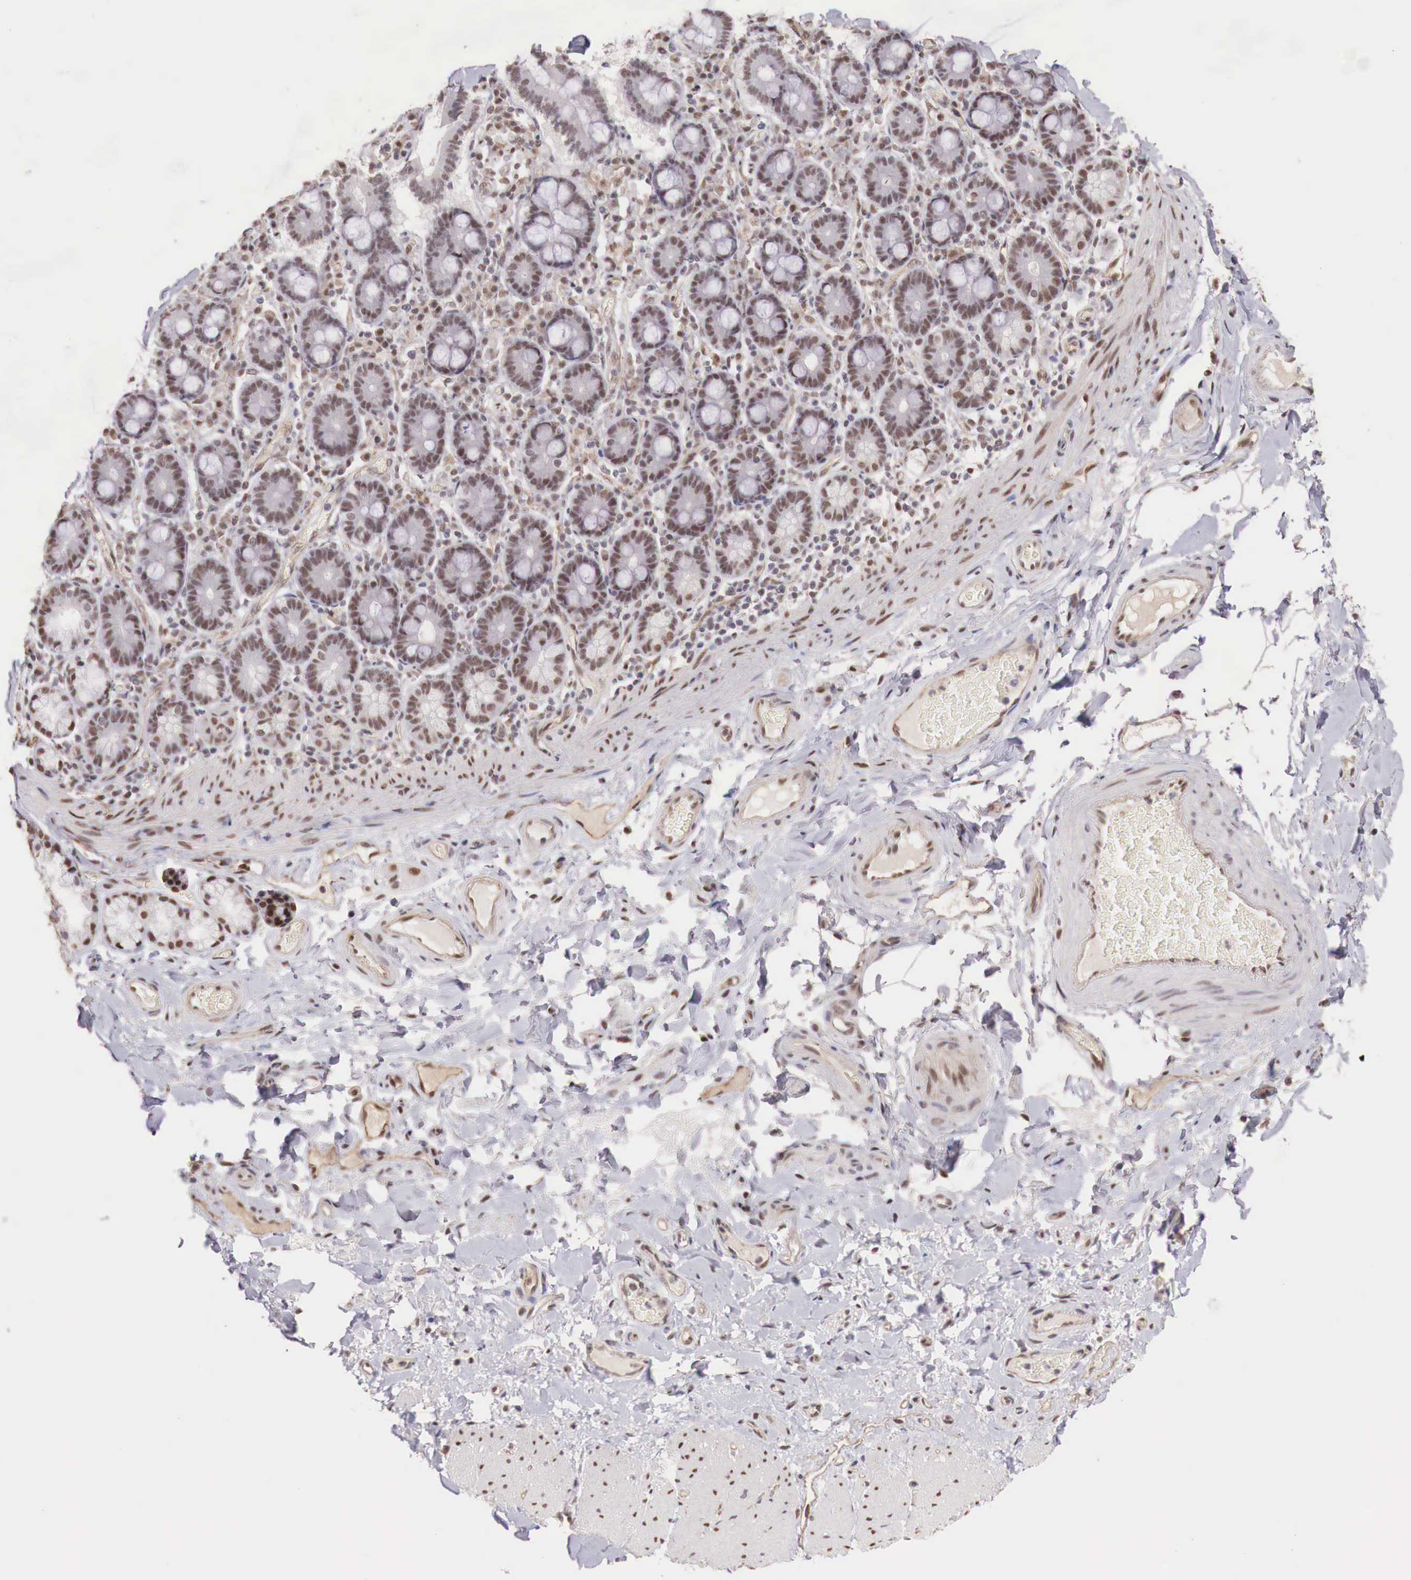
{"staining": {"intensity": "moderate", "quantity": ">75%", "location": "nuclear"}, "tissue": "soft tissue", "cell_type": "Fibroblasts", "image_type": "normal", "snomed": [{"axis": "morphology", "description": "Normal tissue, NOS"}, {"axis": "topography", "description": "Duodenum"}], "caption": "The photomicrograph demonstrates immunohistochemical staining of unremarkable soft tissue. There is moderate nuclear expression is present in about >75% of fibroblasts.", "gene": "FOXP2", "patient": {"sex": "male", "age": 63}}